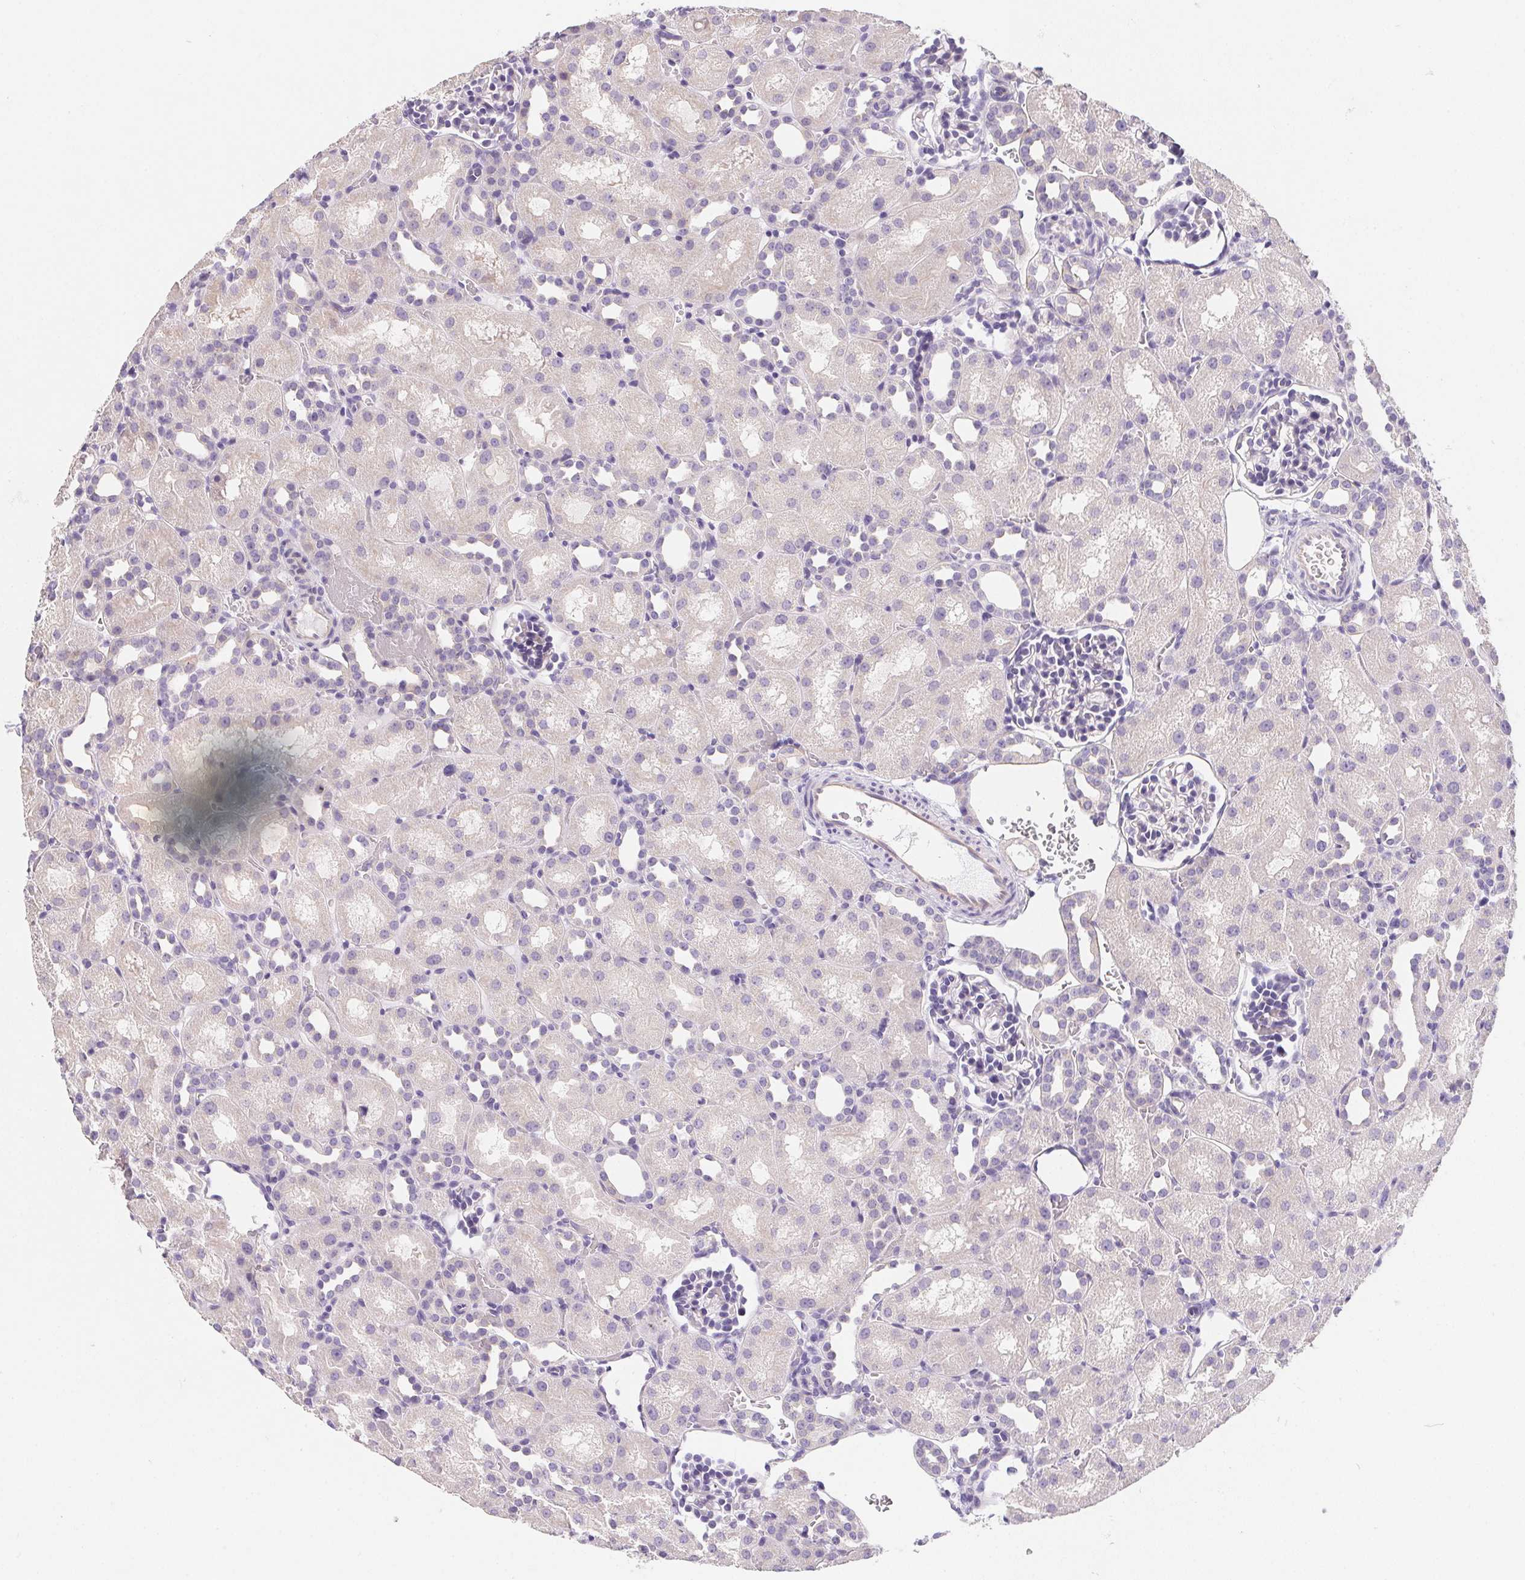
{"staining": {"intensity": "negative", "quantity": "none", "location": "none"}, "tissue": "kidney", "cell_type": "Cells in glomeruli", "image_type": "normal", "snomed": [{"axis": "morphology", "description": "Normal tissue, NOS"}, {"axis": "topography", "description": "Kidney"}], "caption": "This photomicrograph is of normal kidney stained with immunohistochemistry (IHC) to label a protein in brown with the nuclei are counter-stained blue. There is no expression in cells in glomeruli.", "gene": "AQP5", "patient": {"sex": "male", "age": 1}}